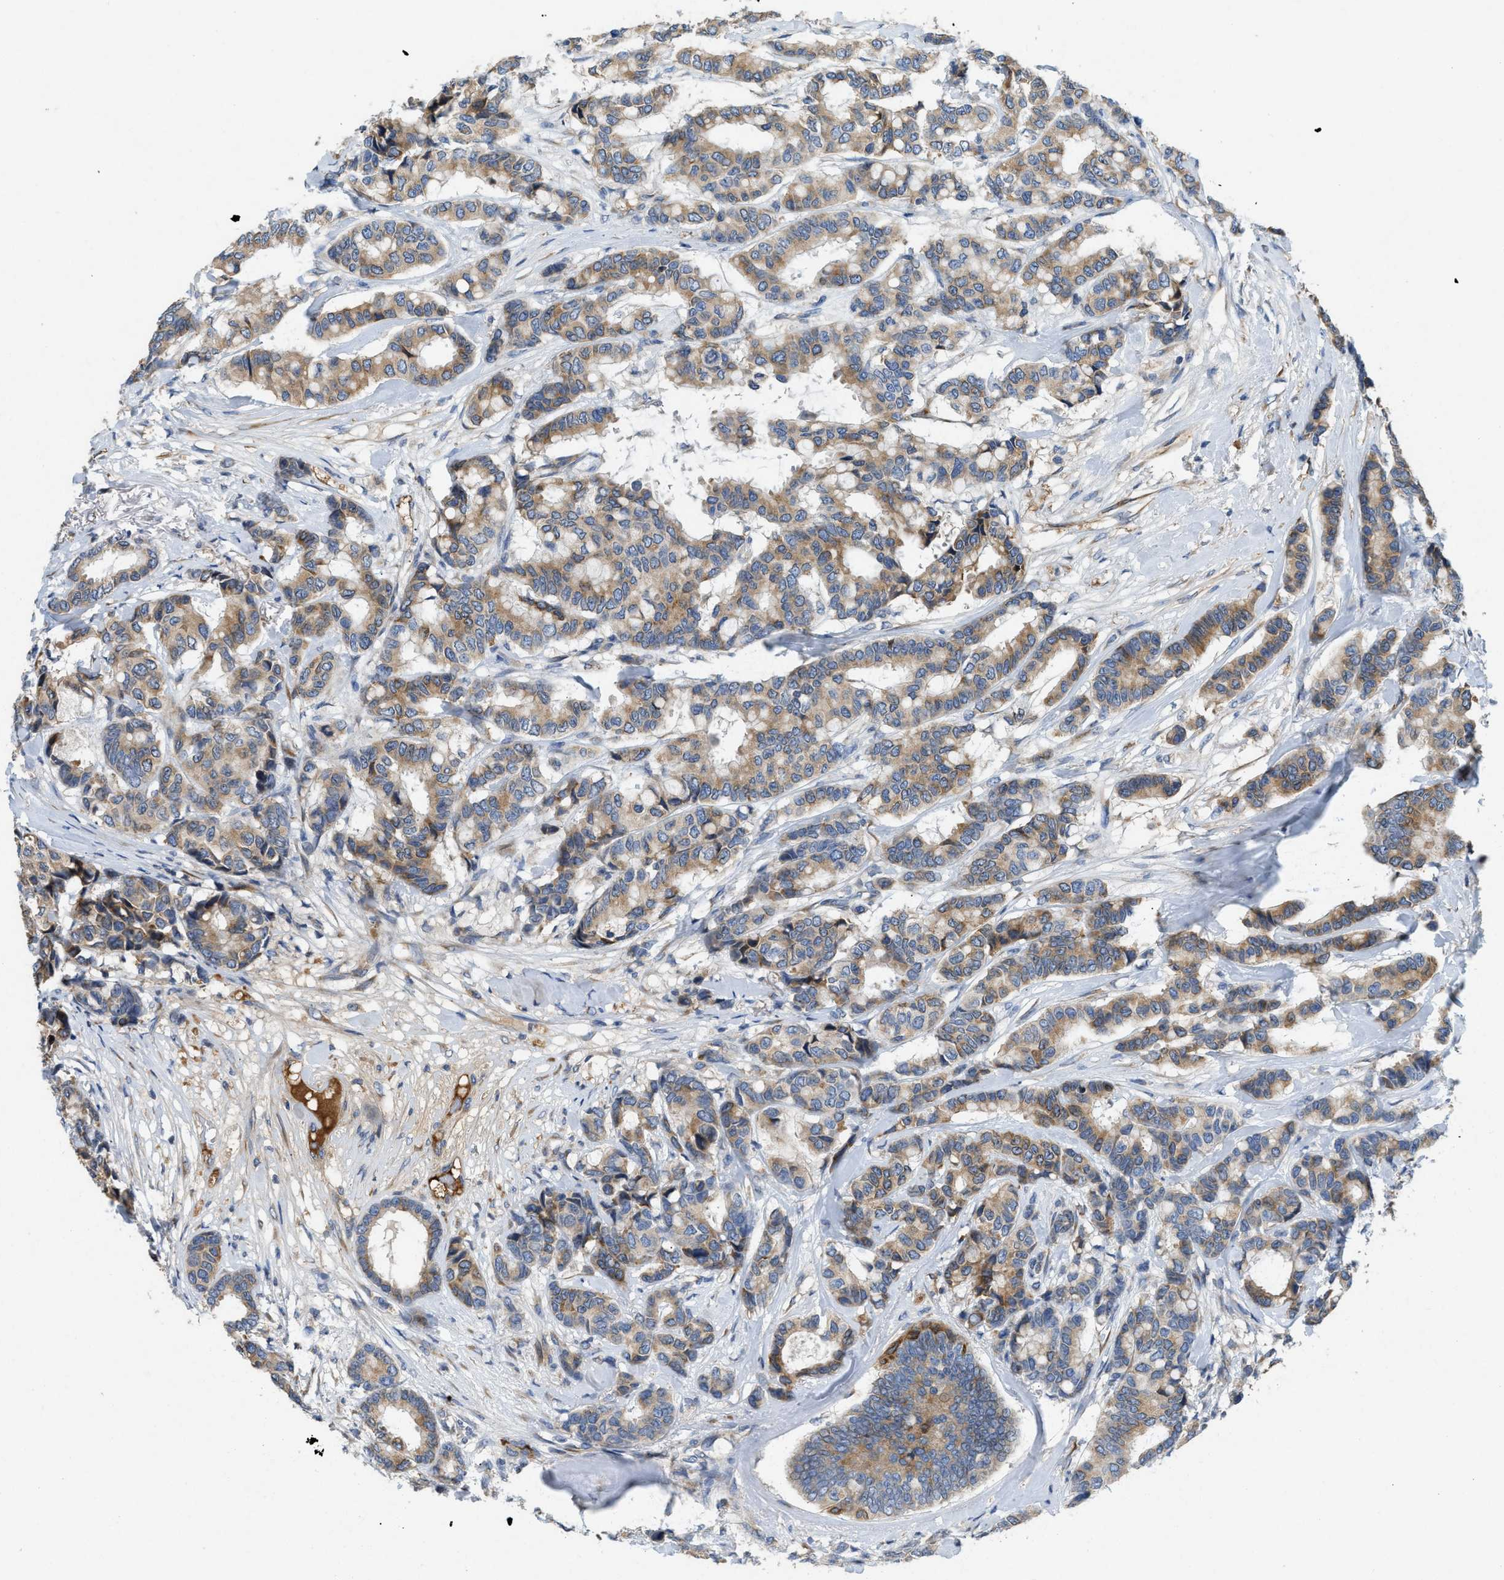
{"staining": {"intensity": "moderate", "quantity": ">75%", "location": "cytoplasmic/membranous"}, "tissue": "breast cancer", "cell_type": "Tumor cells", "image_type": "cancer", "snomed": [{"axis": "morphology", "description": "Duct carcinoma"}, {"axis": "topography", "description": "Breast"}], "caption": "This micrograph shows immunohistochemistry (IHC) staining of breast invasive ductal carcinoma, with medium moderate cytoplasmic/membranous staining in approximately >75% of tumor cells.", "gene": "GGCX", "patient": {"sex": "female", "age": 87}}